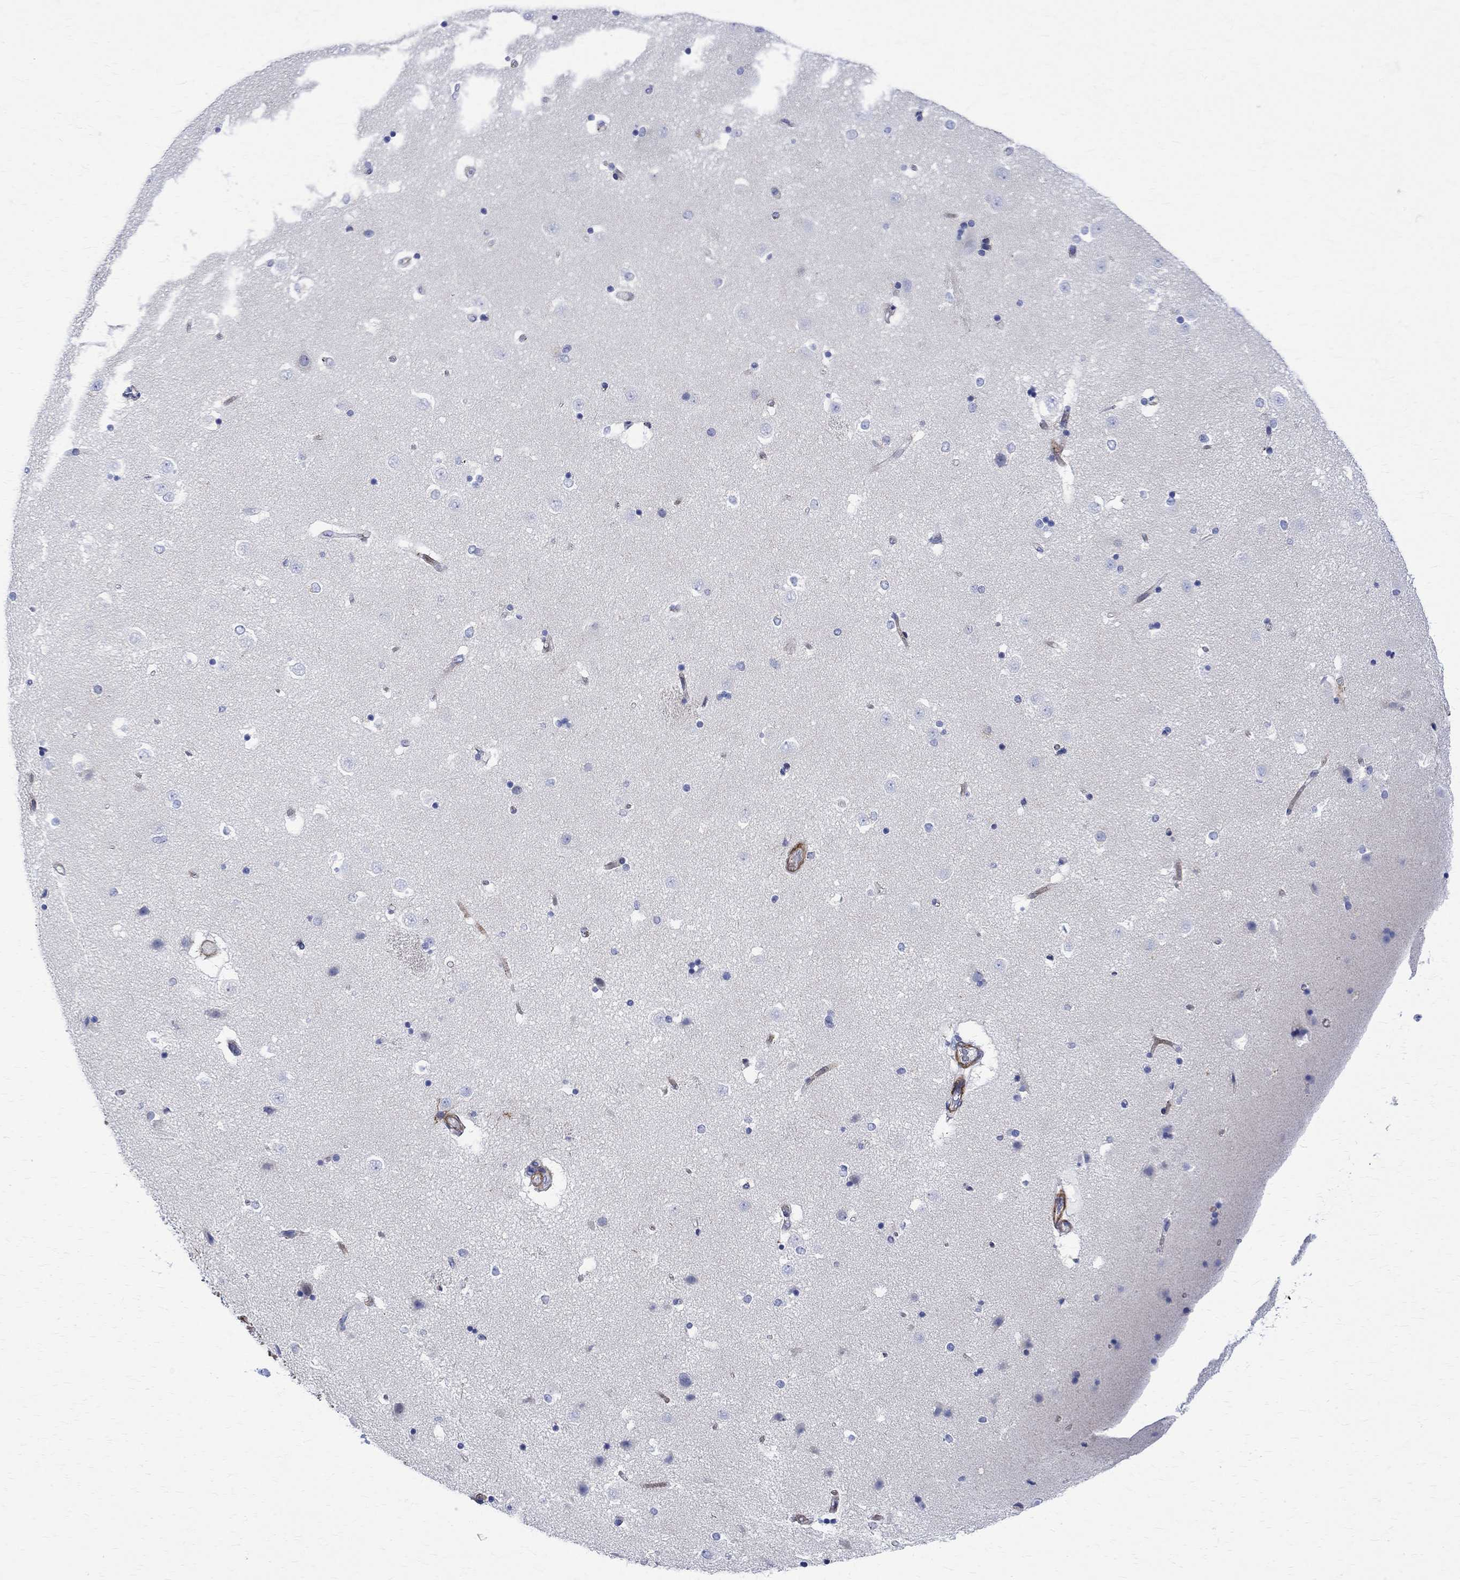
{"staining": {"intensity": "negative", "quantity": "none", "location": "none"}, "tissue": "caudate", "cell_type": "Glial cells", "image_type": "normal", "snomed": [{"axis": "morphology", "description": "Normal tissue, NOS"}, {"axis": "topography", "description": "Lateral ventricle wall"}], "caption": "Immunohistochemistry (IHC) histopathology image of normal caudate: human caudate stained with DAB reveals no significant protein positivity in glial cells. (DAB (3,3'-diaminobenzidine) IHC with hematoxylin counter stain).", "gene": "PARVB", "patient": {"sex": "male", "age": 51}}